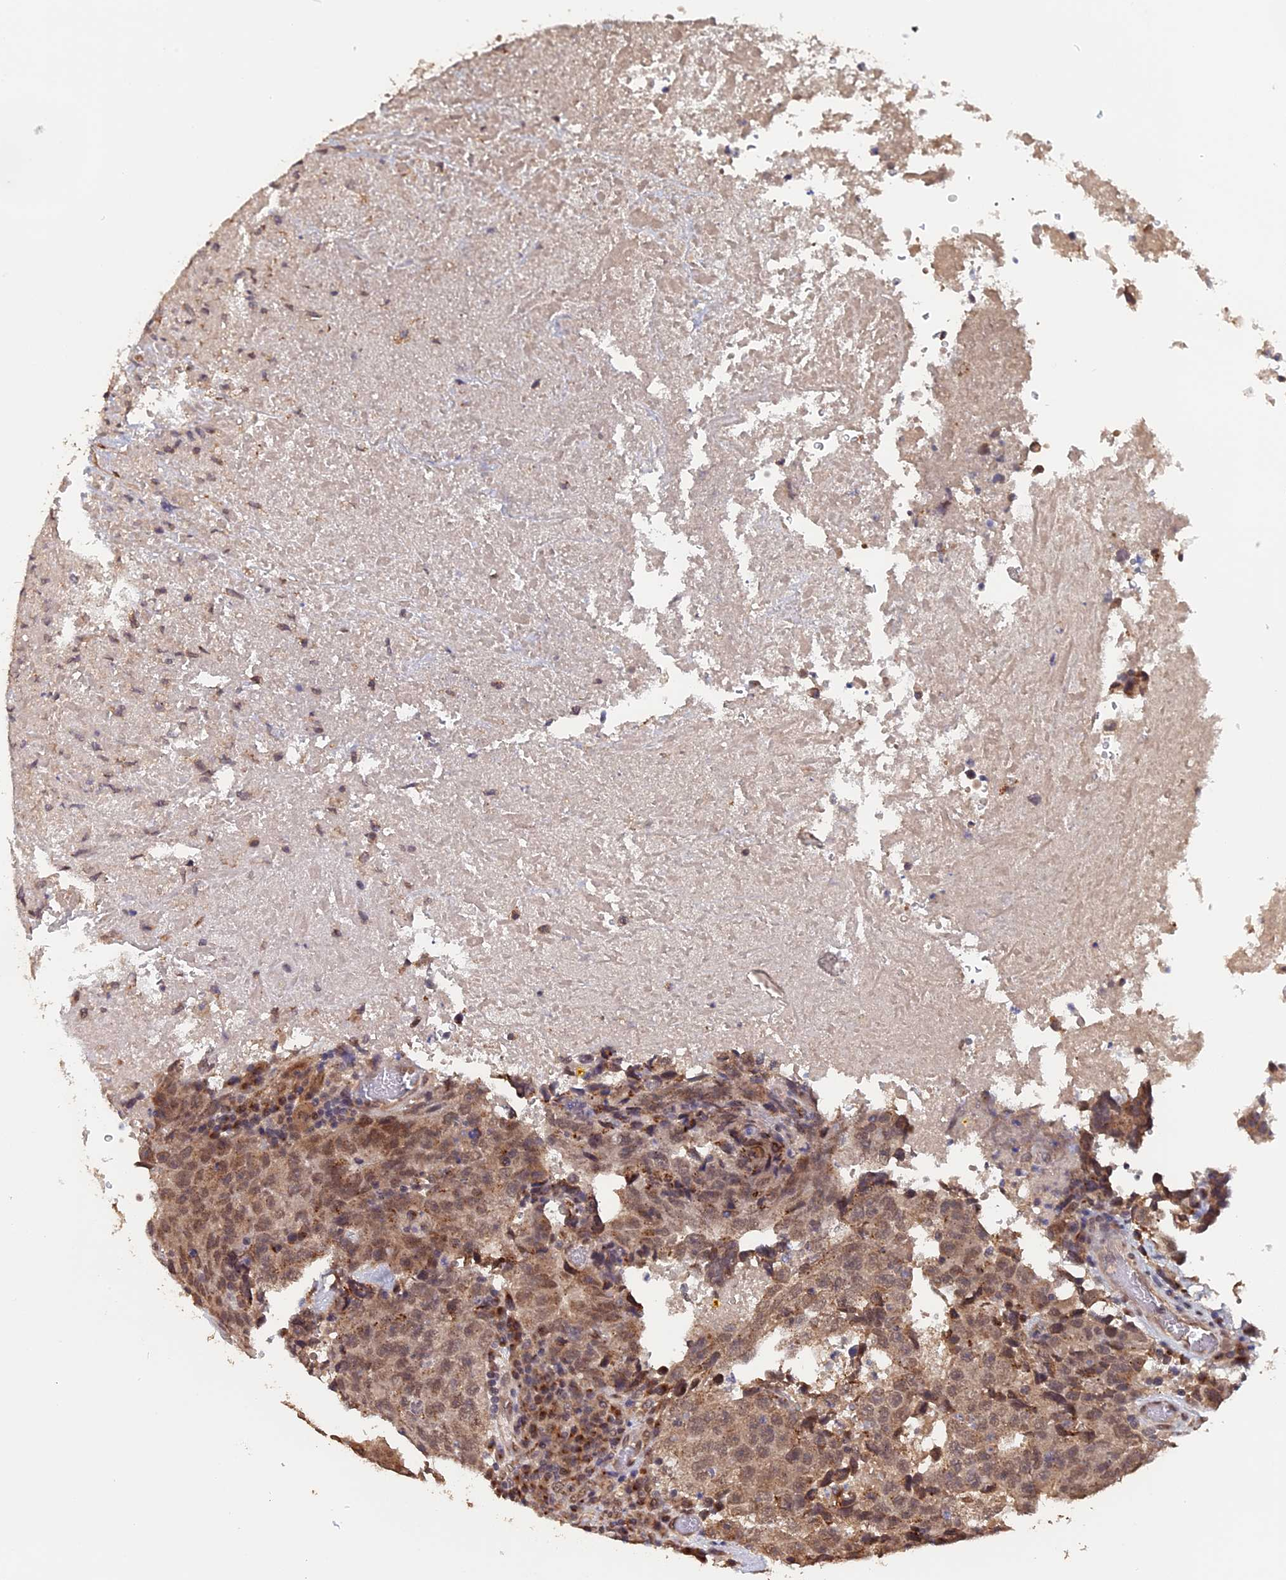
{"staining": {"intensity": "moderate", "quantity": ">75%", "location": "cytoplasmic/membranous,nuclear"}, "tissue": "testis cancer", "cell_type": "Tumor cells", "image_type": "cancer", "snomed": [{"axis": "morphology", "description": "Necrosis, NOS"}, {"axis": "morphology", "description": "Carcinoma, Embryonal, NOS"}, {"axis": "topography", "description": "Testis"}], "caption": "Immunohistochemistry (DAB) staining of human testis cancer displays moderate cytoplasmic/membranous and nuclear protein expression in about >75% of tumor cells.", "gene": "PIGQ", "patient": {"sex": "male", "age": 19}}